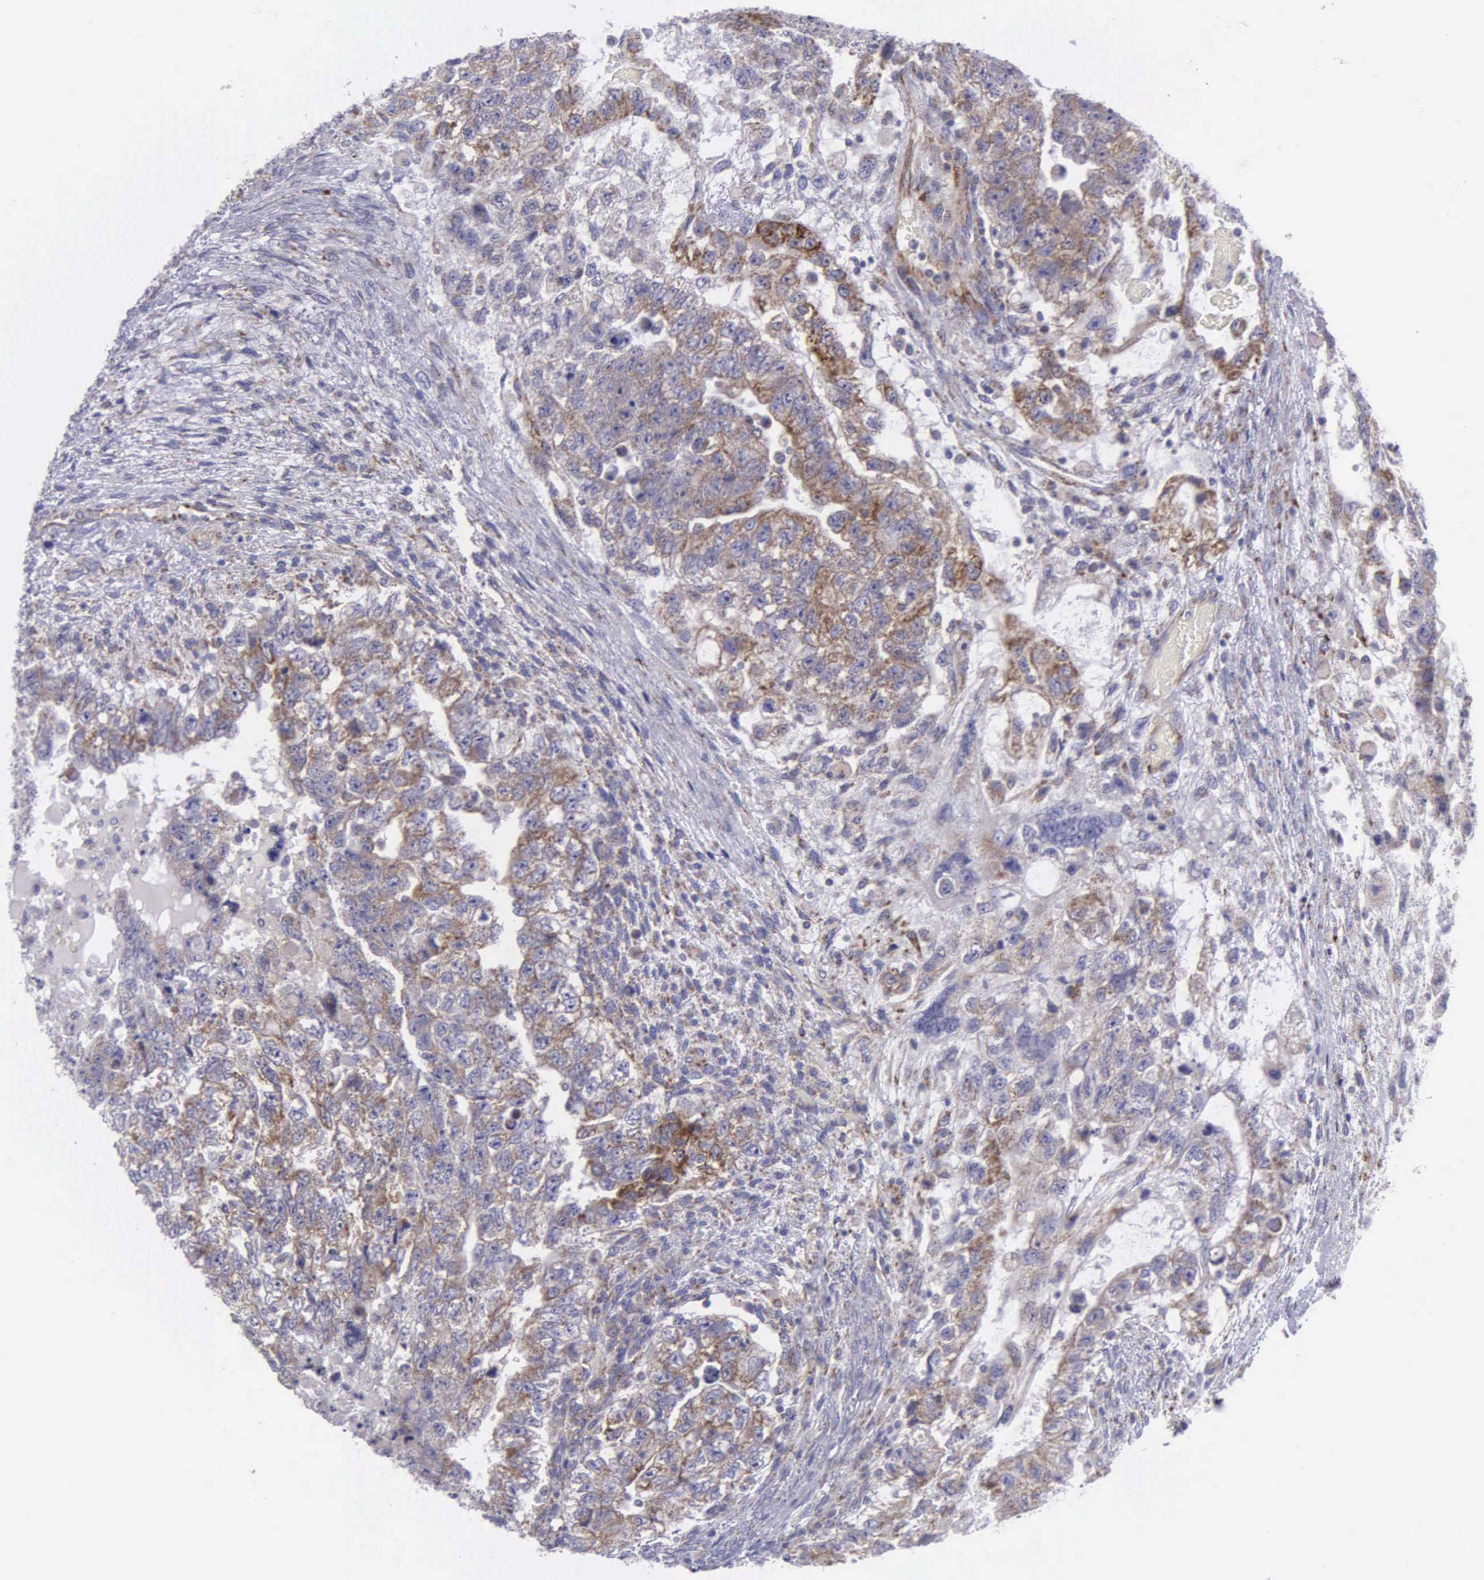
{"staining": {"intensity": "moderate", "quantity": "25%-75%", "location": "cytoplasmic/membranous"}, "tissue": "testis cancer", "cell_type": "Tumor cells", "image_type": "cancer", "snomed": [{"axis": "morphology", "description": "Carcinoma, Embryonal, NOS"}, {"axis": "topography", "description": "Testis"}], "caption": "IHC photomicrograph of neoplastic tissue: human testis embryonal carcinoma stained using immunohistochemistry (IHC) demonstrates medium levels of moderate protein expression localized specifically in the cytoplasmic/membranous of tumor cells, appearing as a cytoplasmic/membranous brown color.", "gene": "SYNJ2BP", "patient": {"sex": "male", "age": 36}}